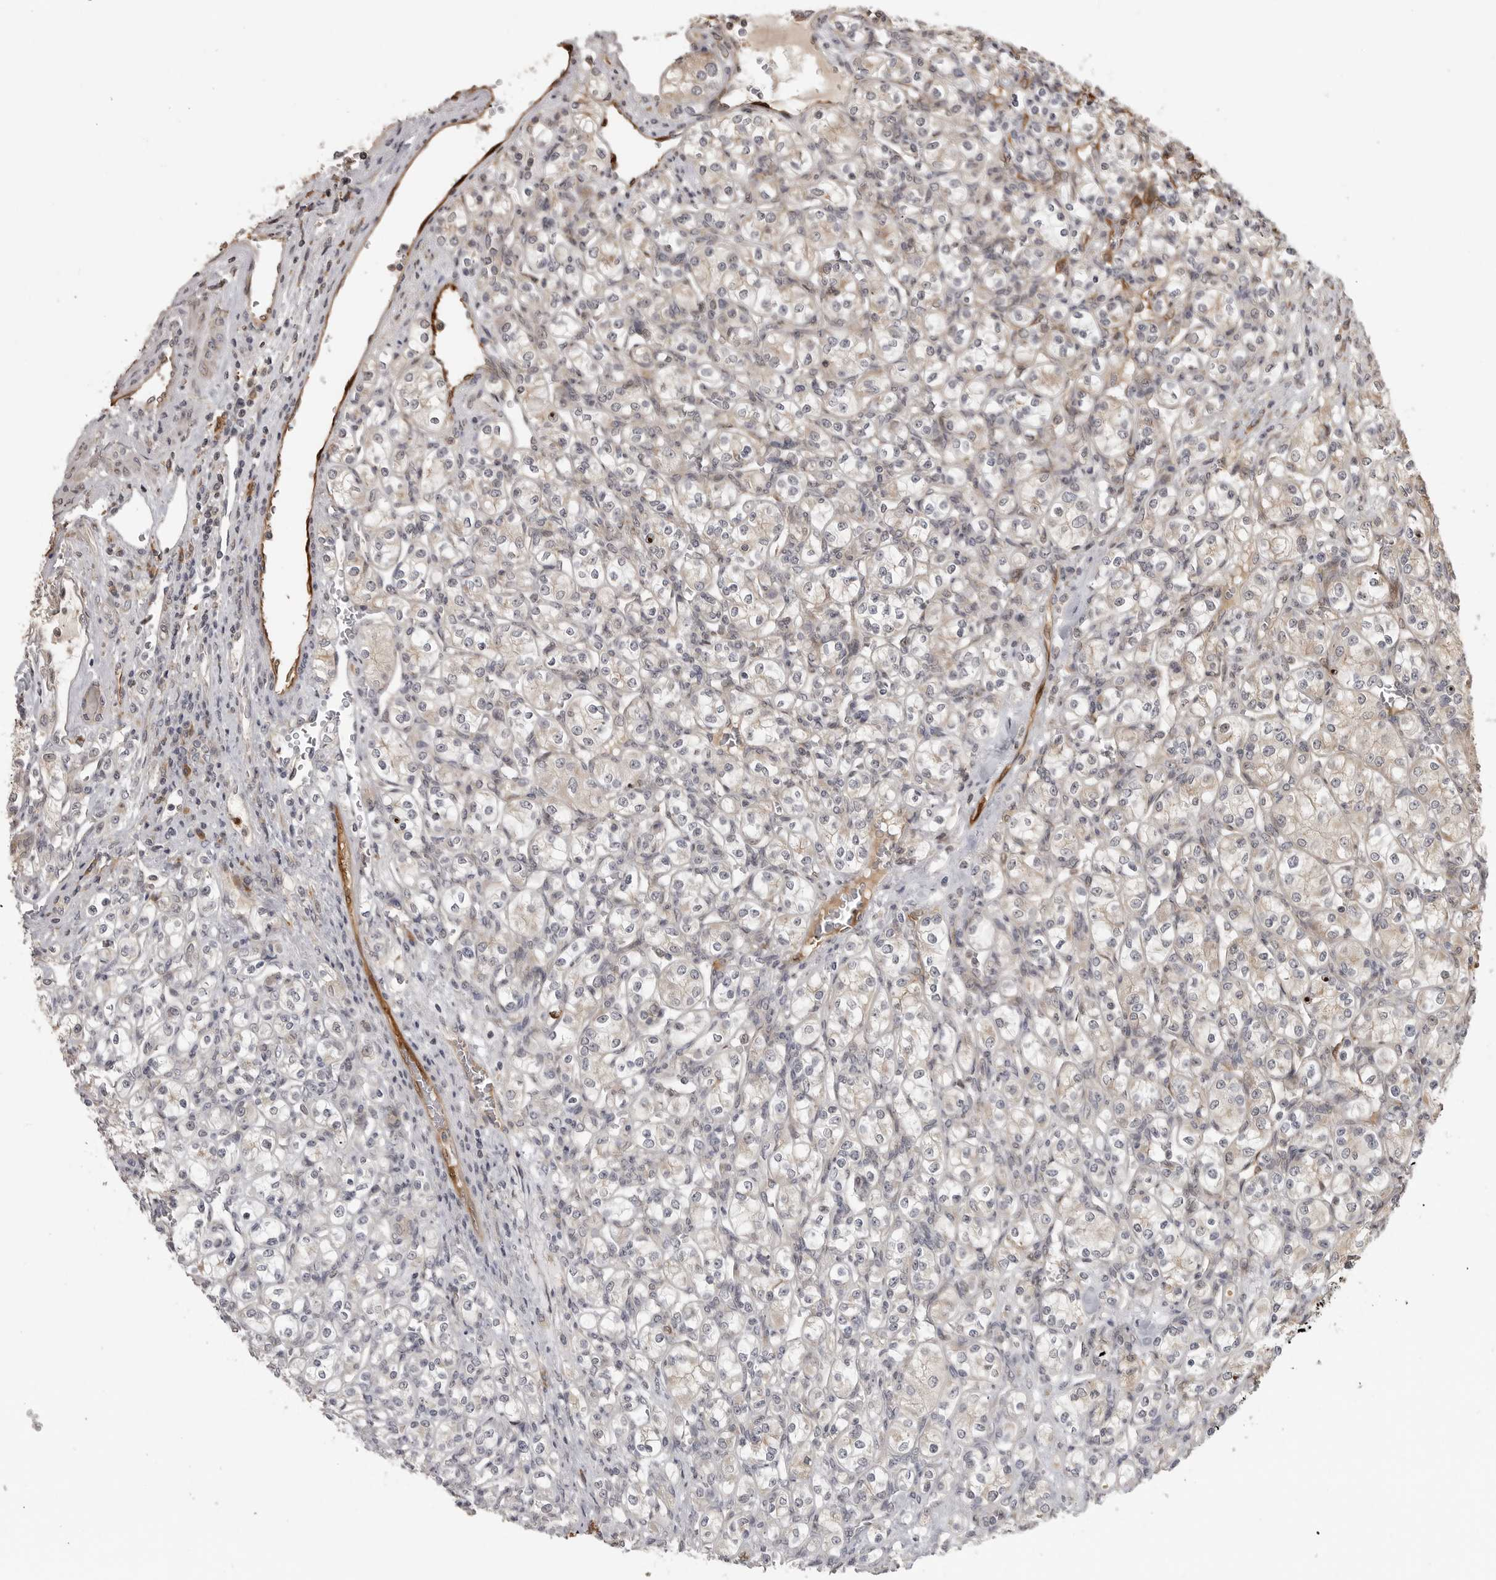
{"staining": {"intensity": "negative", "quantity": "none", "location": "none"}, "tissue": "renal cancer", "cell_type": "Tumor cells", "image_type": "cancer", "snomed": [{"axis": "morphology", "description": "Adenocarcinoma, NOS"}, {"axis": "topography", "description": "Kidney"}], "caption": "Human renal cancer stained for a protein using immunohistochemistry exhibits no positivity in tumor cells.", "gene": "IDO1", "patient": {"sex": "male", "age": 77}}